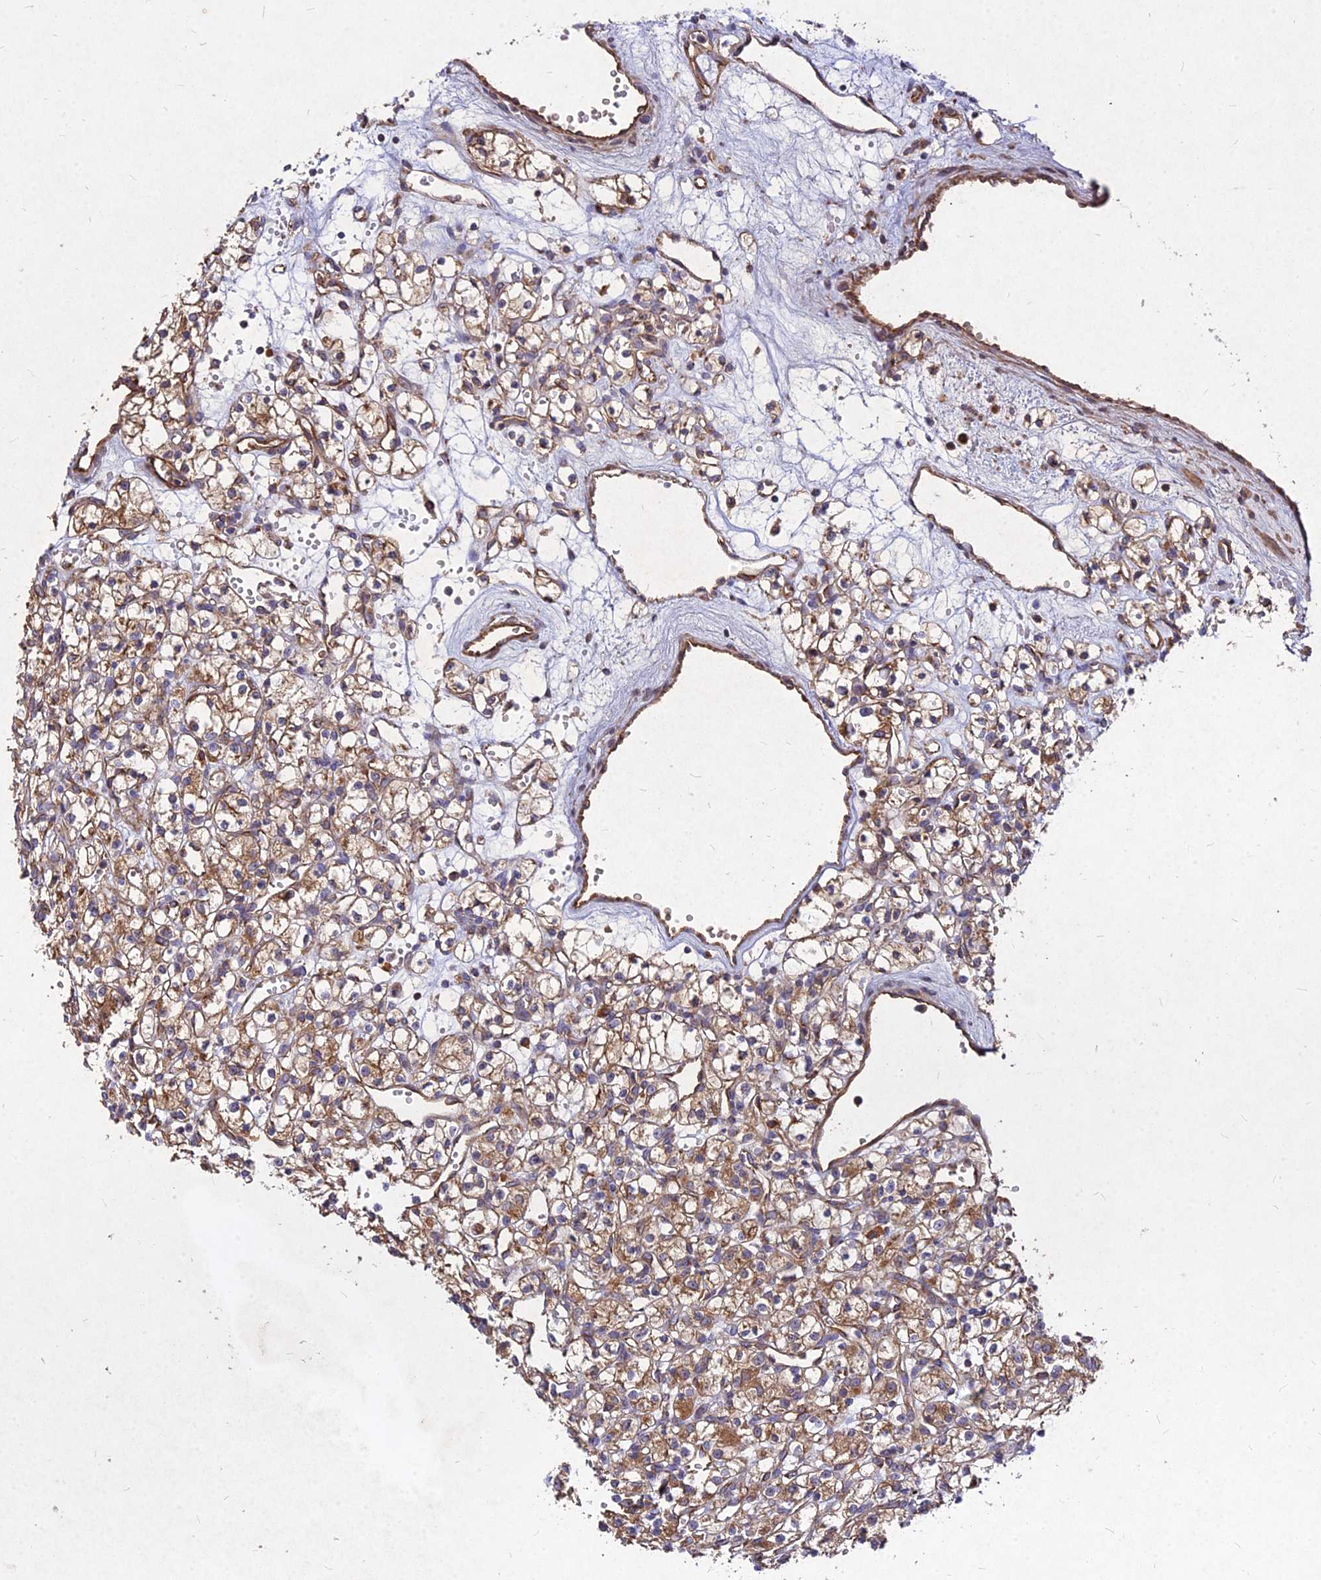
{"staining": {"intensity": "moderate", "quantity": ">75%", "location": "cytoplasmic/membranous"}, "tissue": "renal cancer", "cell_type": "Tumor cells", "image_type": "cancer", "snomed": [{"axis": "morphology", "description": "Adenocarcinoma, NOS"}, {"axis": "topography", "description": "Kidney"}], "caption": "DAB immunohistochemical staining of renal cancer exhibits moderate cytoplasmic/membranous protein positivity in about >75% of tumor cells.", "gene": "SKA1", "patient": {"sex": "female", "age": 59}}